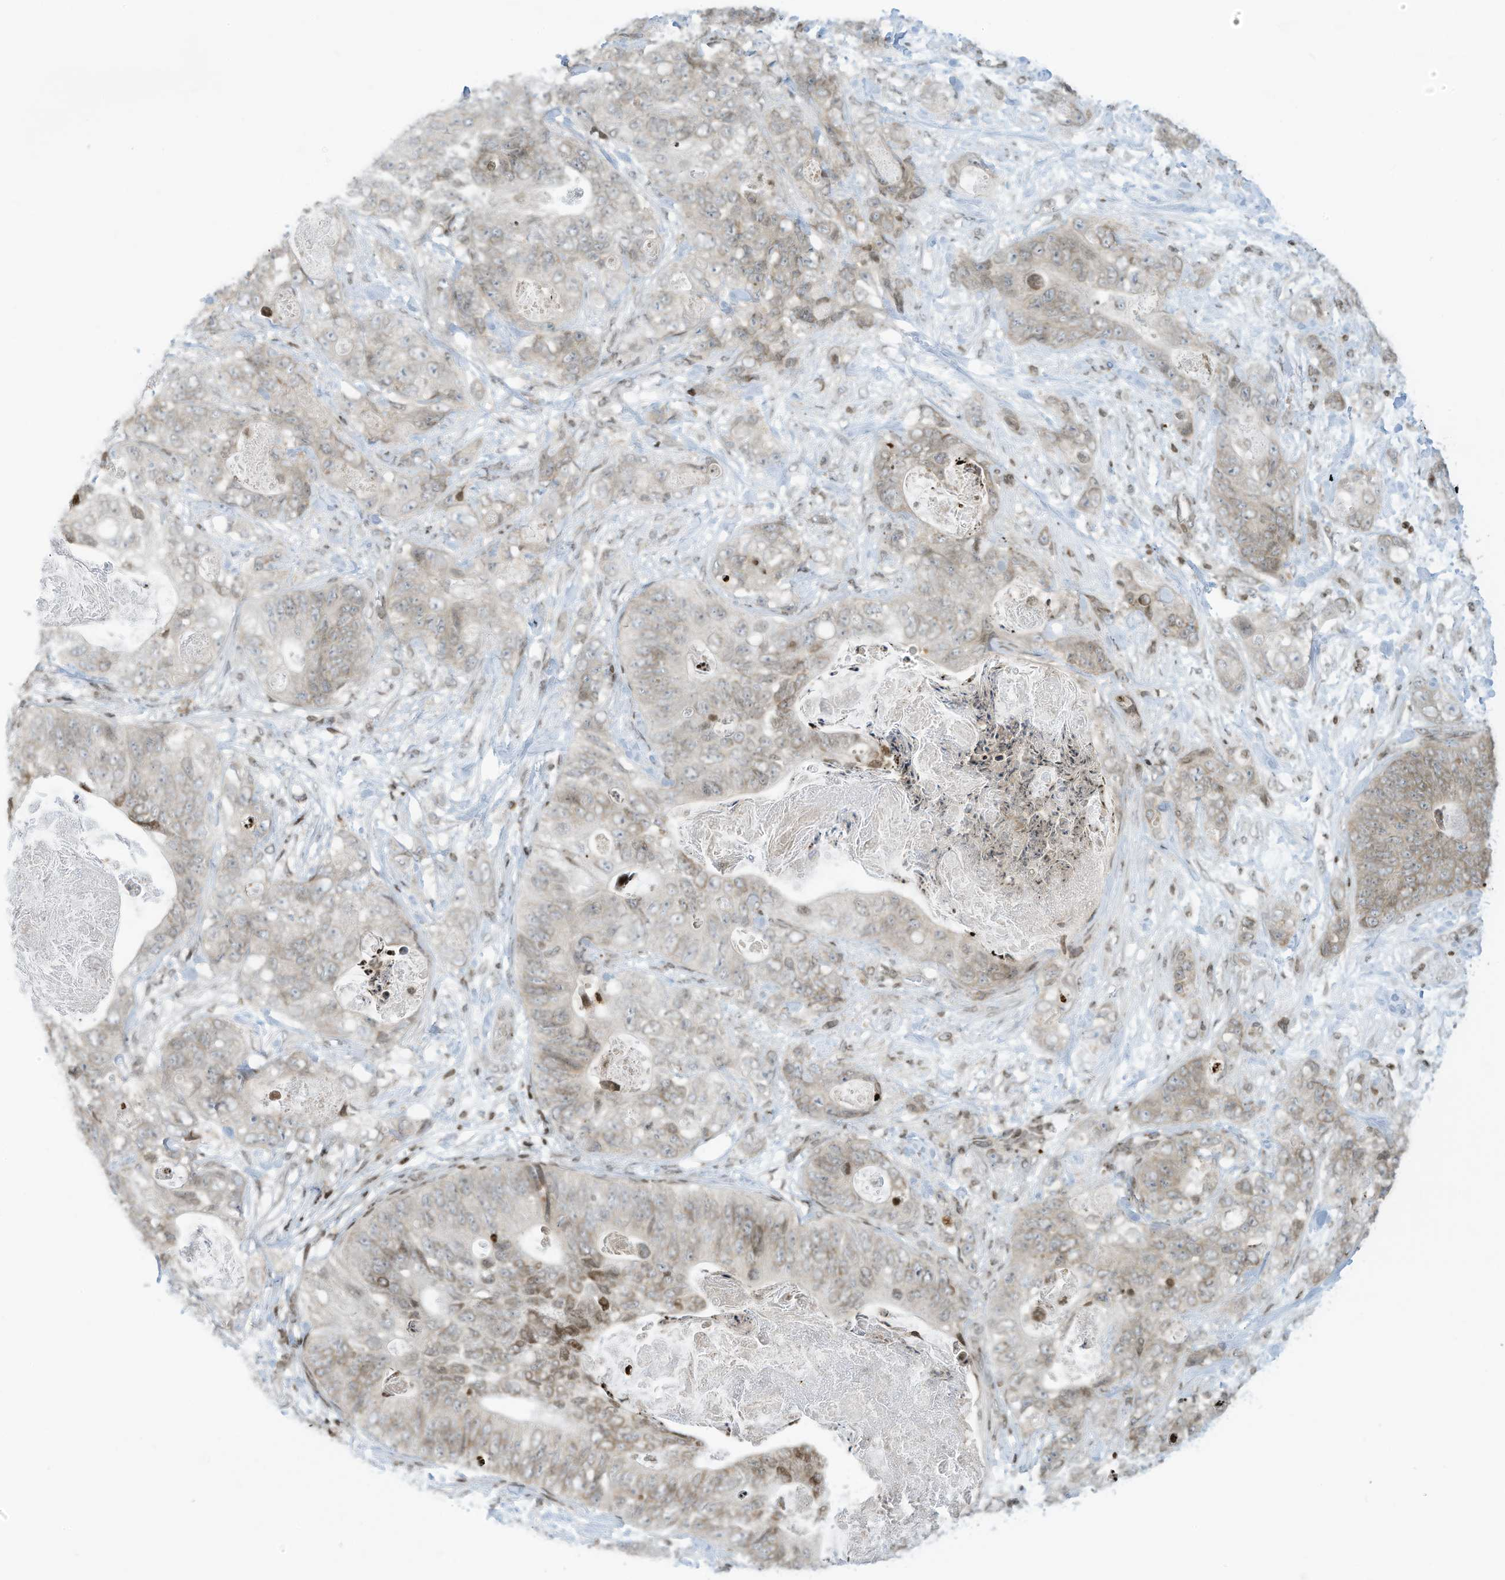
{"staining": {"intensity": "weak", "quantity": "<25%", "location": "cytoplasmic/membranous,nuclear"}, "tissue": "stomach cancer", "cell_type": "Tumor cells", "image_type": "cancer", "snomed": [{"axis": "morphology", "description": "Normal tissue, NOS"}, {"axis": "morphology", "description": "Adenocarcinoma, NOS"}, {"axis": "topography", "description": "Stomach"}], "caption": "There is no significant expression in tumor cells of stomach adenocarcinoma.", "gene": "ADI1", "patient": {"sex": "female", "age": 89}}